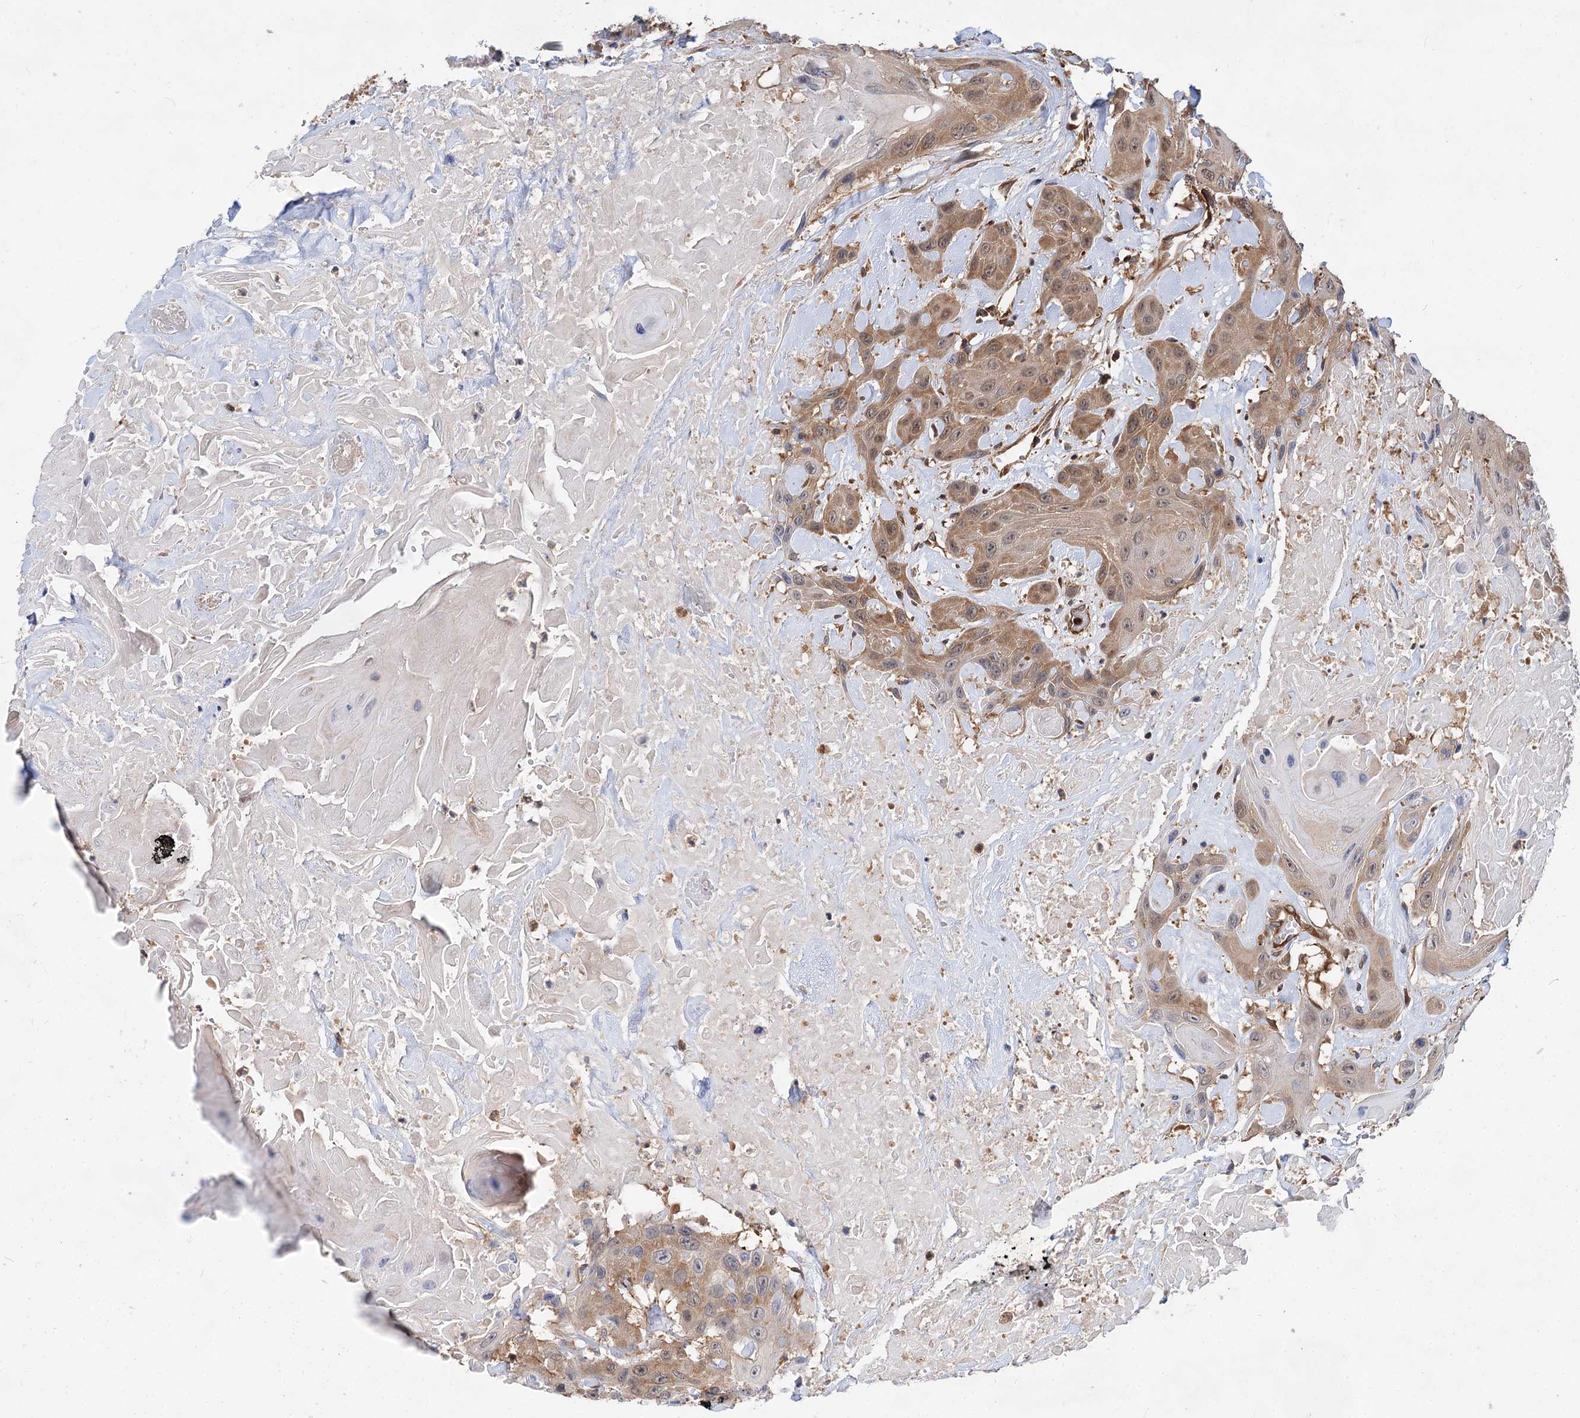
{"staining": {"intensity": "weak", "quantity": ">75%", "location": "cytoplasmic/membranous,nuclear"}, "tissue": "head and neck cancer", "cell_type": "Tumor cells", "image_type": "cancer", "snomed": [{"axis": "morphology", "description": "Squamous cell carcinoma, NOS"}, {"axis": "topography", "description": "Head-Neck"}], "caption": "Head and neck cancer tissue exhibits weak cytoplasmic/membranous and nuclear positivity in about >75% of tumor cells, visualized by immunohistochemistry. Immunohistochemistry stains the protein in brown and the nuclei are stained blue.", "gene": "PACS1", "patient": {"sex": "male", "age": 81}}